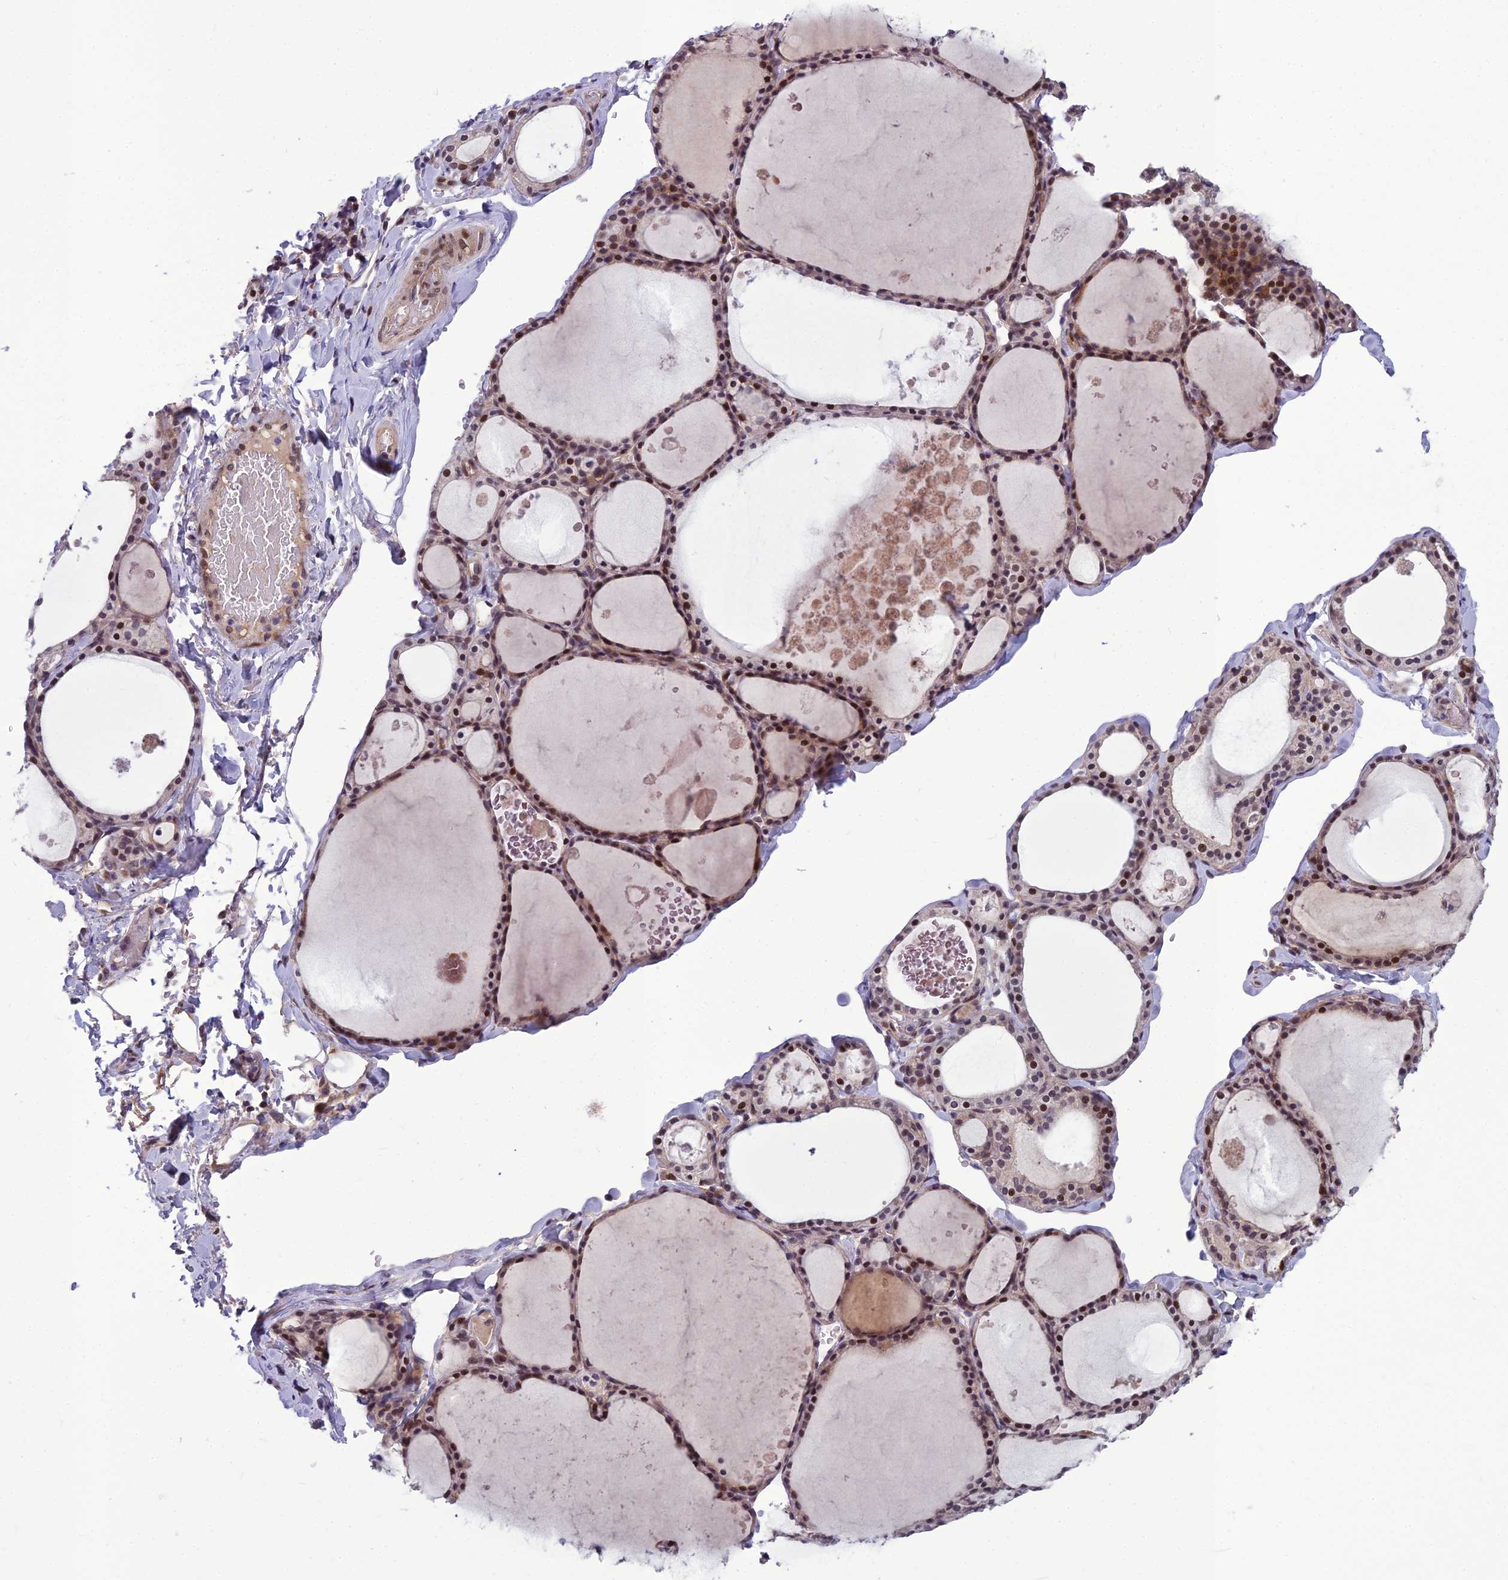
{"staining": {"intensity": "moderate", "quantity": "25%-75%", "location": "nuclear"}, "tissue": "thyroid gland", "cell_type": "Glandular cells", "image_type": "normal", "snomed": [{"axis": "morphology", "description": "Normal tissue, NOS"}, {"axis": "topography", "description": "Thyroid gland"}], "caption": "Thyroid gland stained with immunohistochemistry (IHC) exhibits moderate nuclear staining in about 25%-75% of glandular cells.", "gene": "FBRS", "patient": {"sex": "male", "age": 56}}